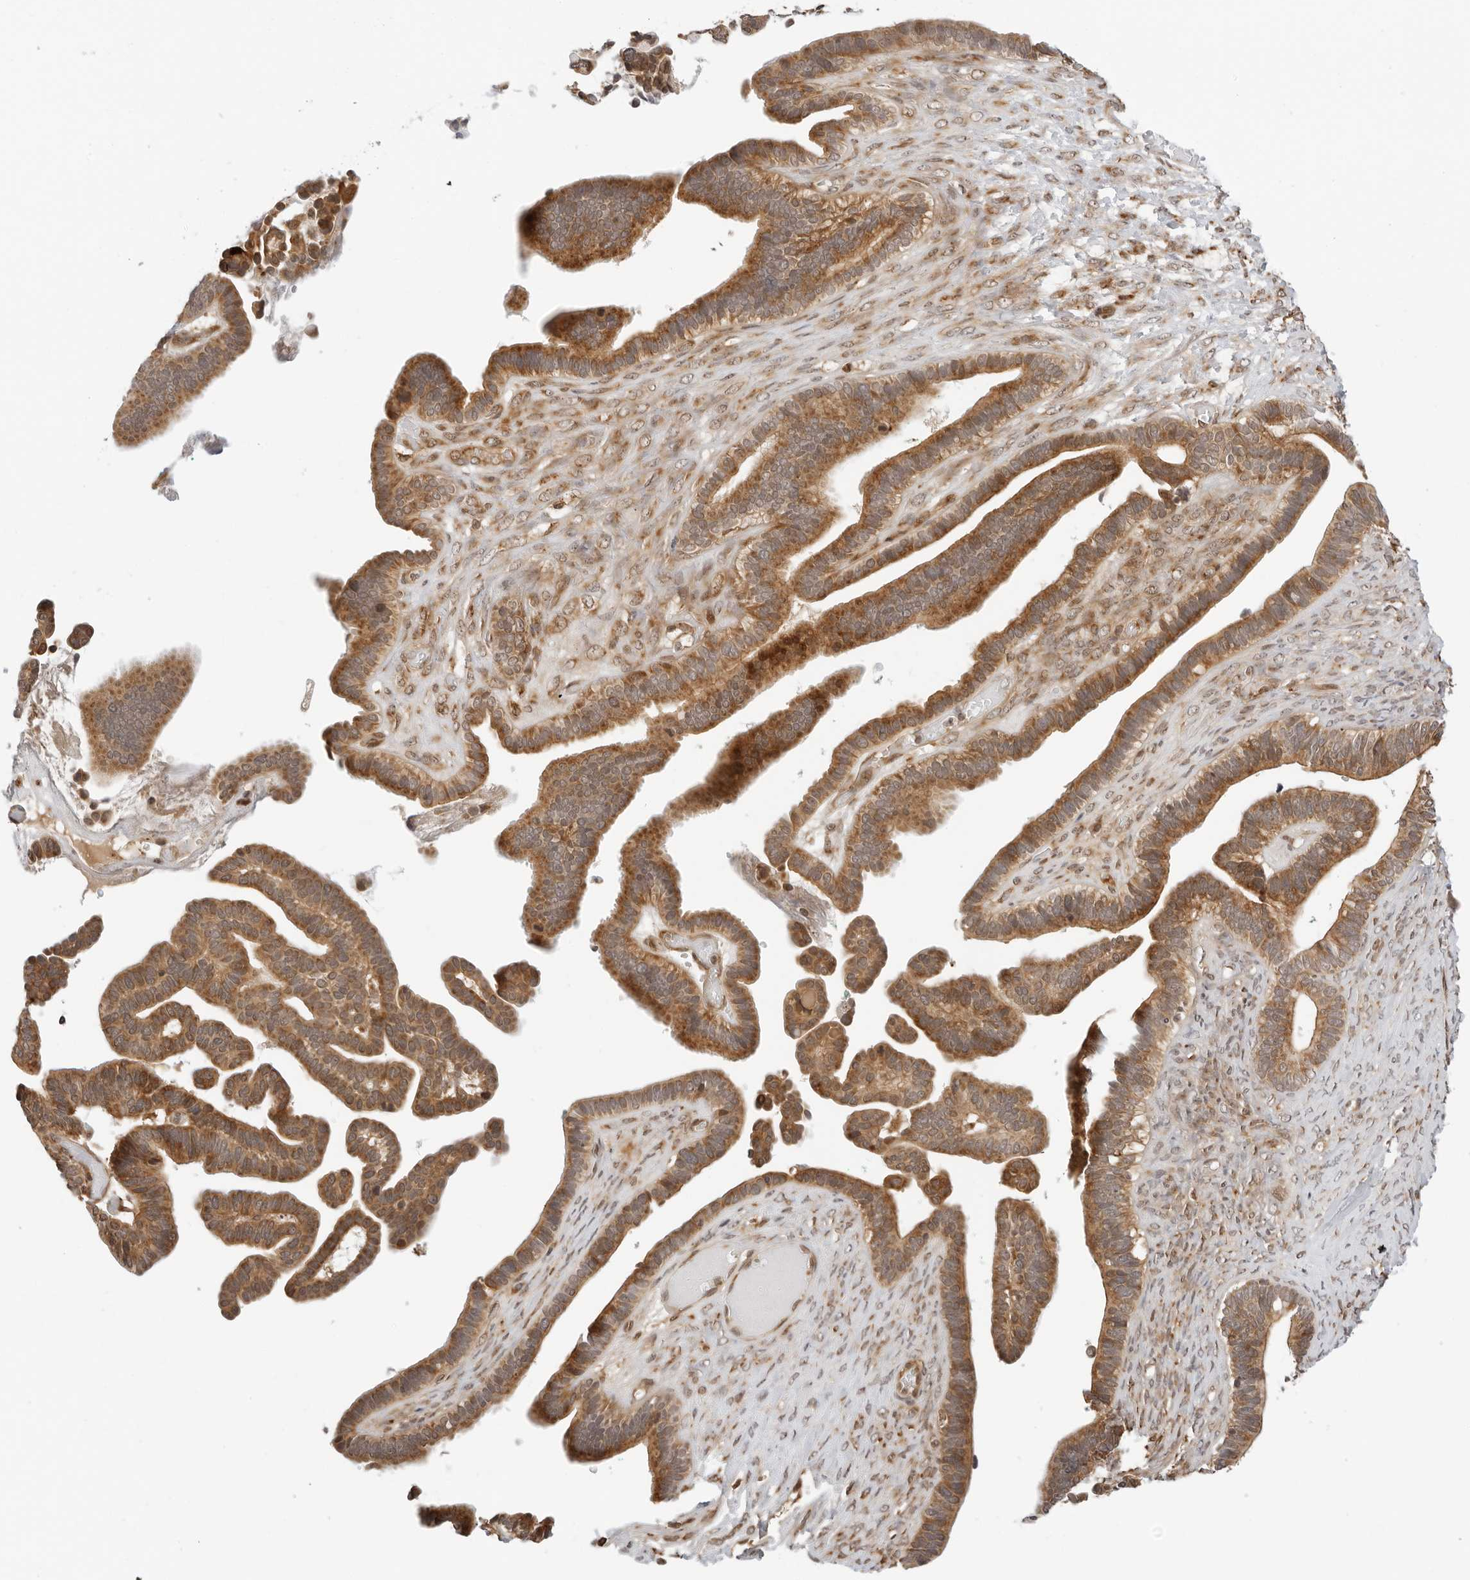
{"staining": {"intensity": "moderate", "quantity": ">75%", "location": "cytoplasmic/membranous"}, "tissue": "ovarian cancer", "cell_type": "Tumor cells", "image_type": "cancer", "snomed": [{"axis": "morphology", "description": "Cystadenocarcinoma, serous, NOS"}, {"axis": "topography", "description": "Ovary"}], "caption": "This is a histology image of IHC staining of ovarian cancer (serous cystadenocarcinoma), which shows moderate positivity in the cytoplasmic/membranous of tumor cells.", "gene": "RC3H1", "patient": {"sex": "female", "age": 56}}